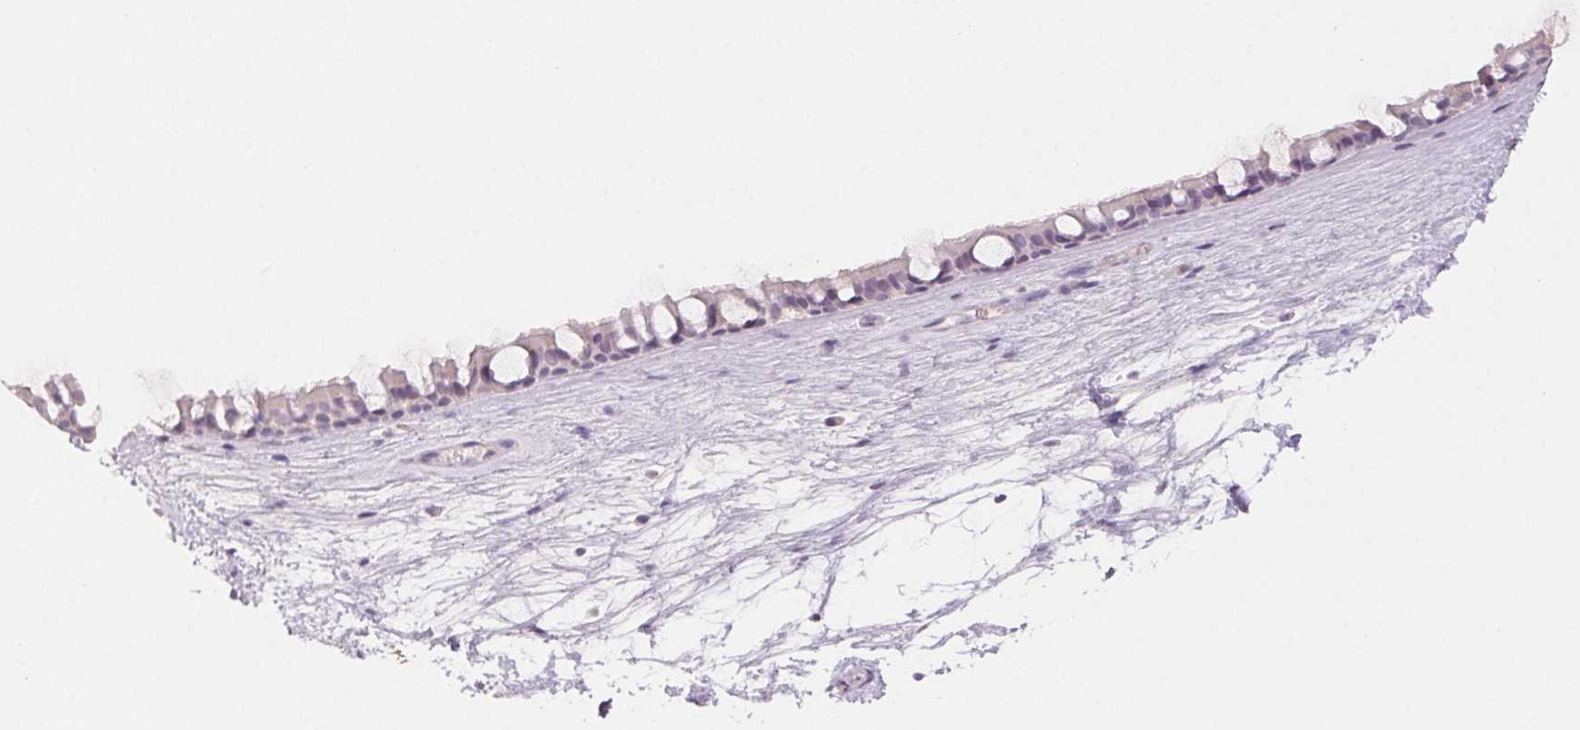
{"staining": {"intensity": "negative", "quantity": "none", "location": "none"}, "tissue": "nasopharynx", "cell_type": "Respiratory epithelial cells", "image_type": "normal", "snomed": [{"axis": "morphology", "description": "Normal tissue, NOS"}, {"axis": "topography", "description": "Nasopharynx"}], "caption": "A micrograph of human nasopharynx is negative for staining in respiratory epithelial cells.", "gene": "BPIFB2", "patient": {"sex": "male", "age": 68}}